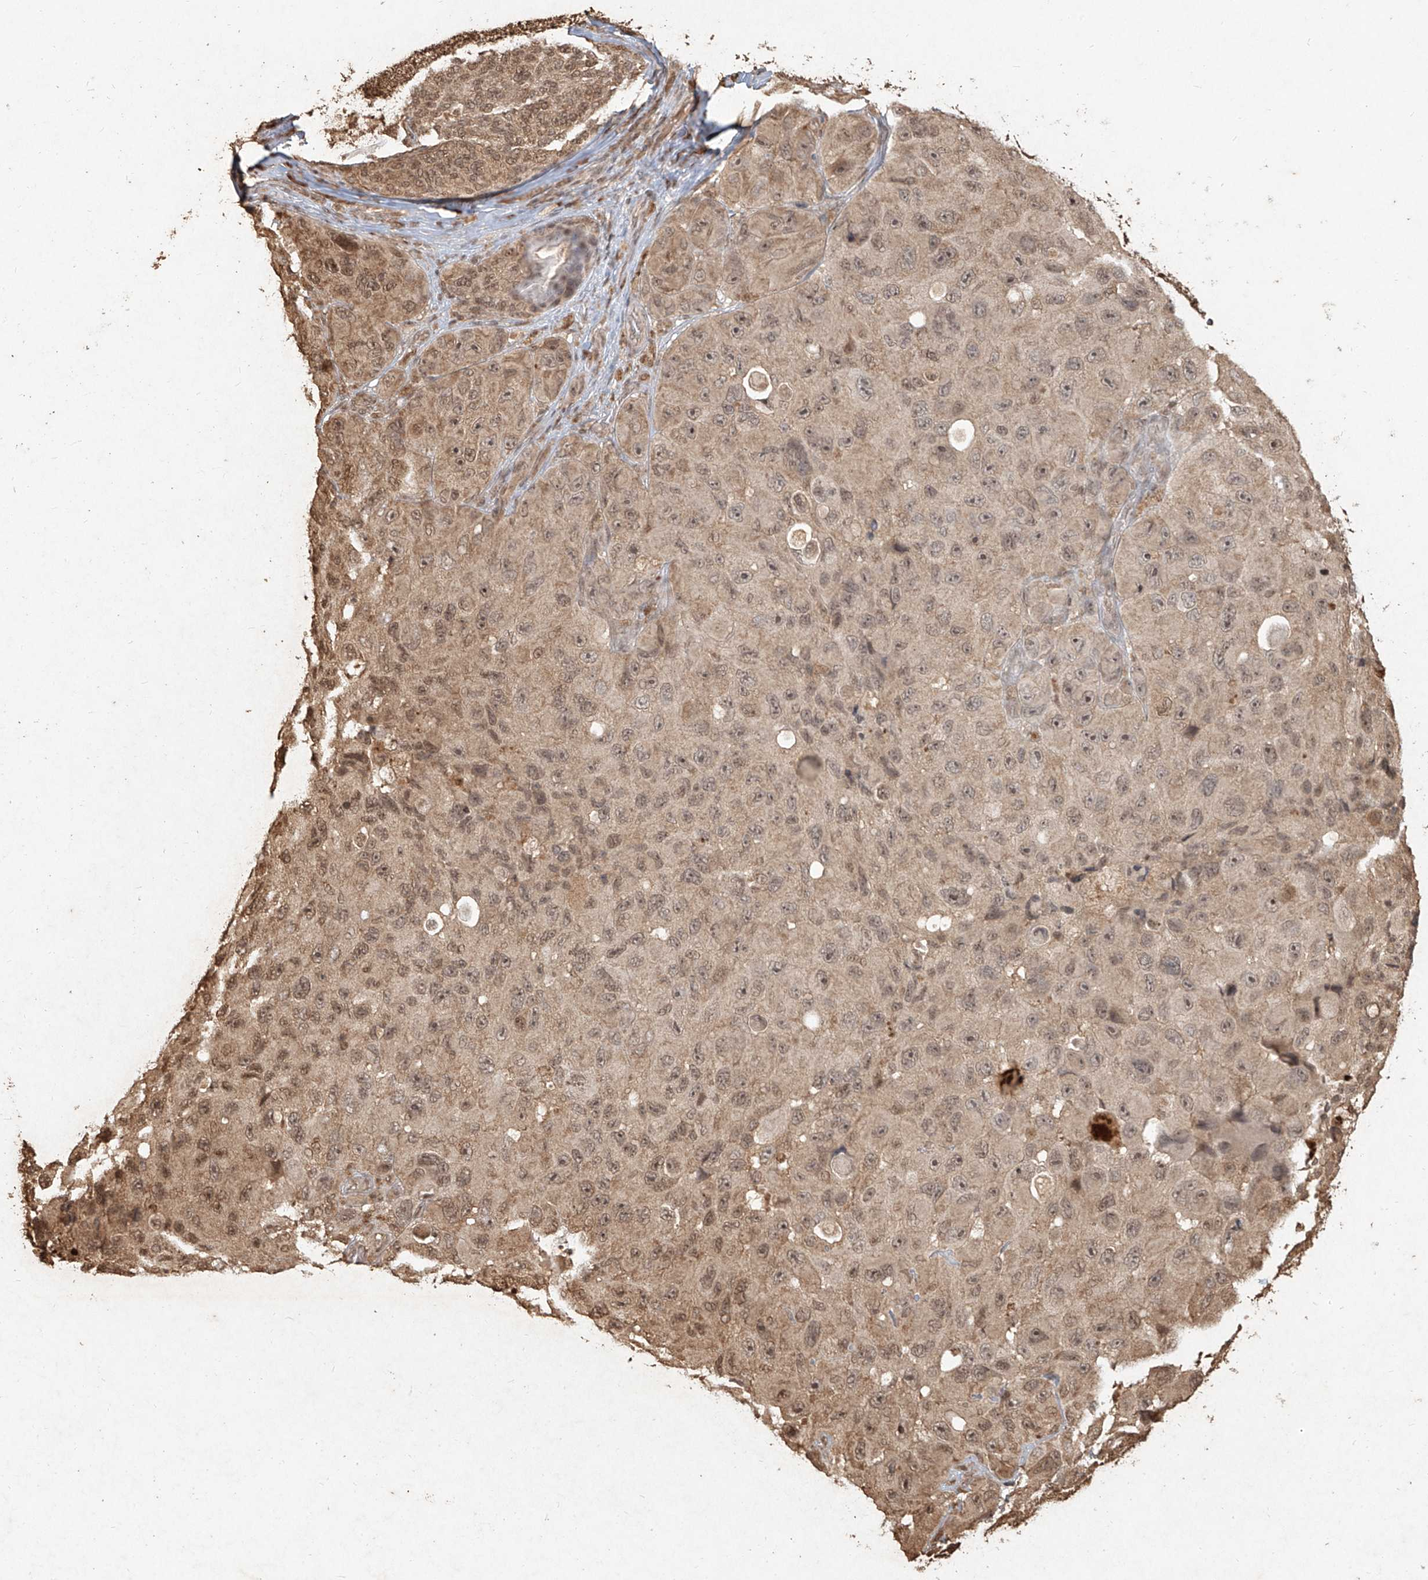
{"staining": {"intensity": "weak", "quantity": ">75%", "location": "cytoplasmic/membranous,nuclear"}, "tissue": "melanoma", "cell_type": "Tumor cells", "image_type": "cancer", "snomed": [{"axis": "morphology", "description": "Malignant melanoma, NOS"}, {"axis": "topography", "description": "Skin"}], "caption": "Approximately >75% of tumor cells in human melanoma reveal weak cytoplasmic/membranous and nuclear protein staining as visualized by brown immunohistochemical staining.", "gene": "UBE2K", "patient": {"sex": "female", "age": 73}}